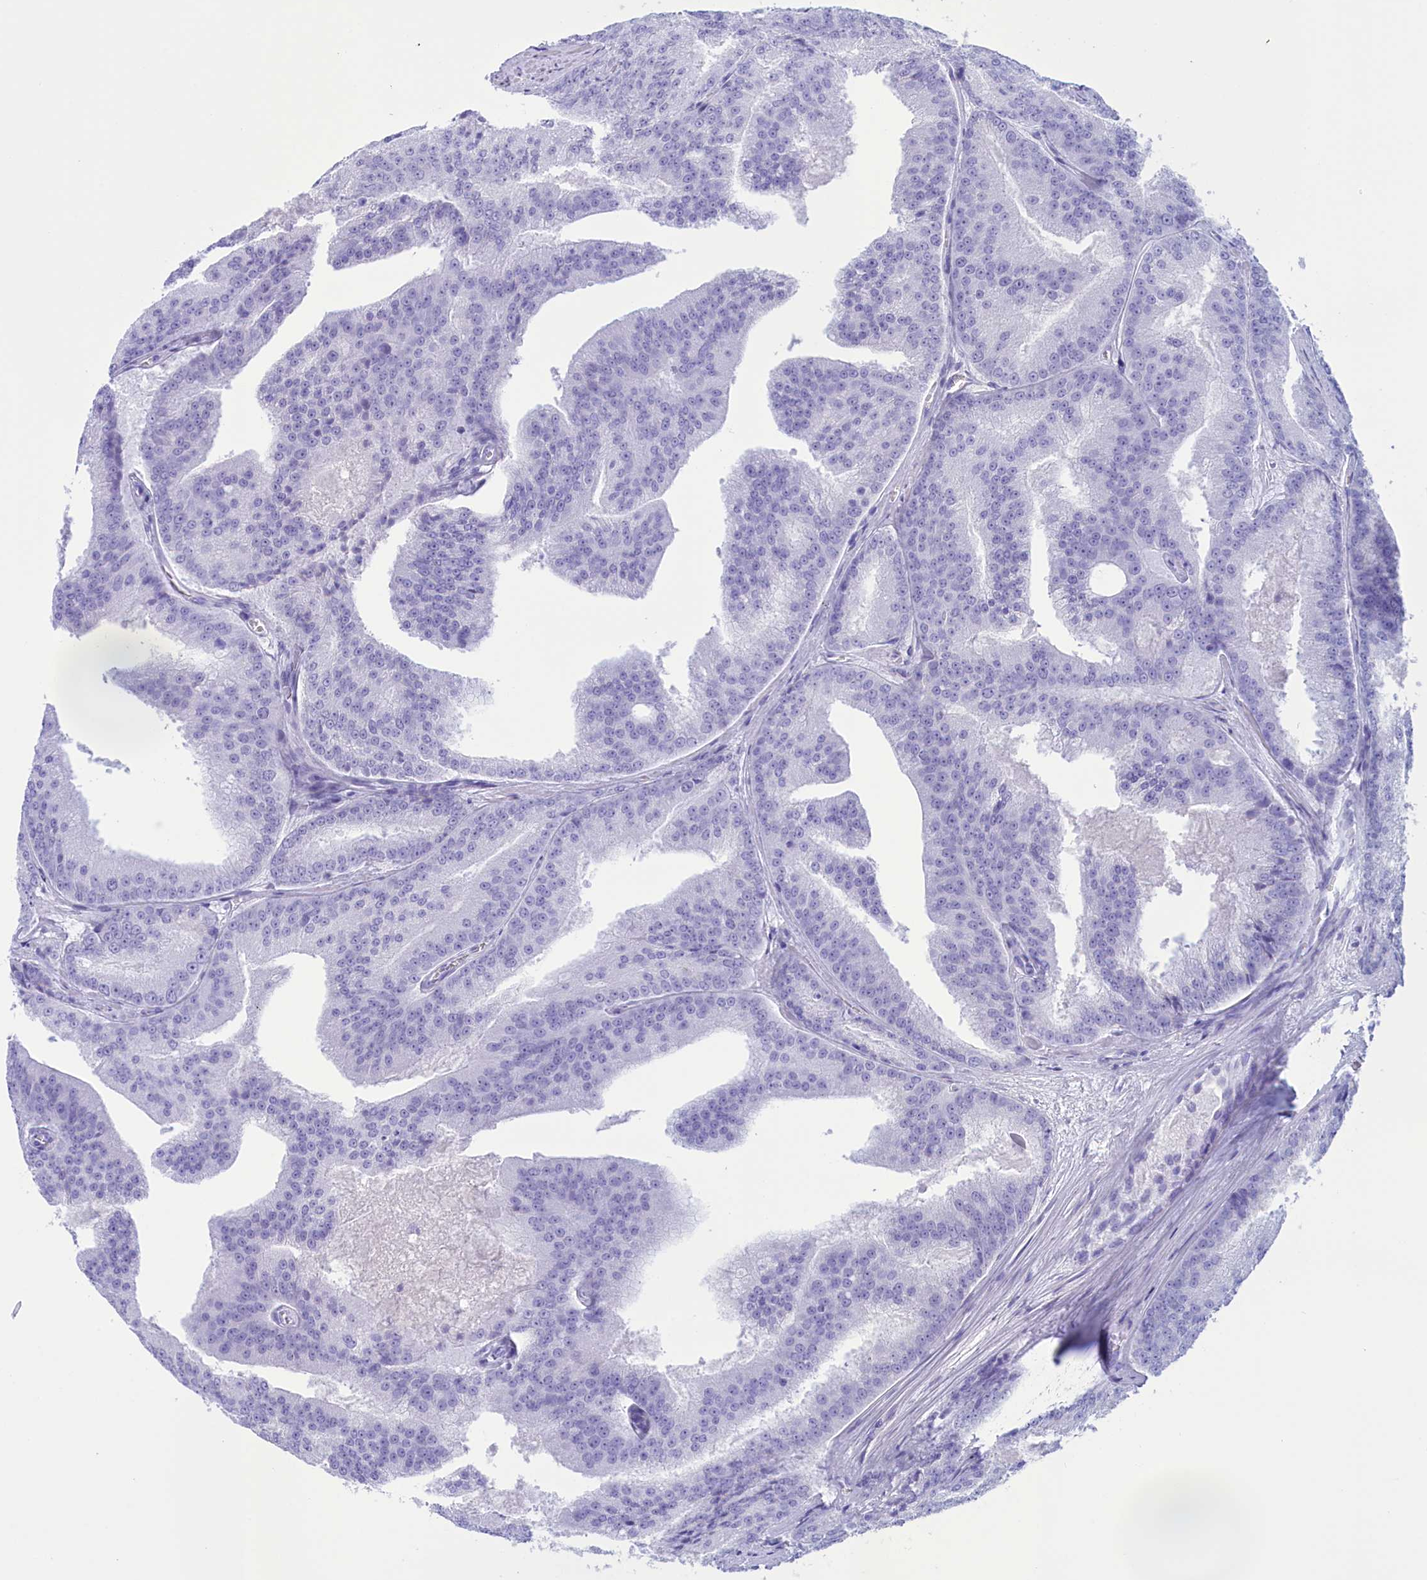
{"staining": {"intensity": "negative", "quantity": "none", "location": "none"}, "tissue": "prostate cancer", "cell_type": "Tumor cells", "image_type": "cancer", "snomed": [{"axis": "morphology", "description": "Adenocarcinoma, High grade"}, {"axis": "topography", "description": "Prostate"}], "caption": "A high-resolution photomicrograph shows immunohistochemistry staining of prostate cancer, which exhibits no significant positivity in tumor cells.", "gene": "BRI3", "patient": {"sex": "male", "age": 61}}